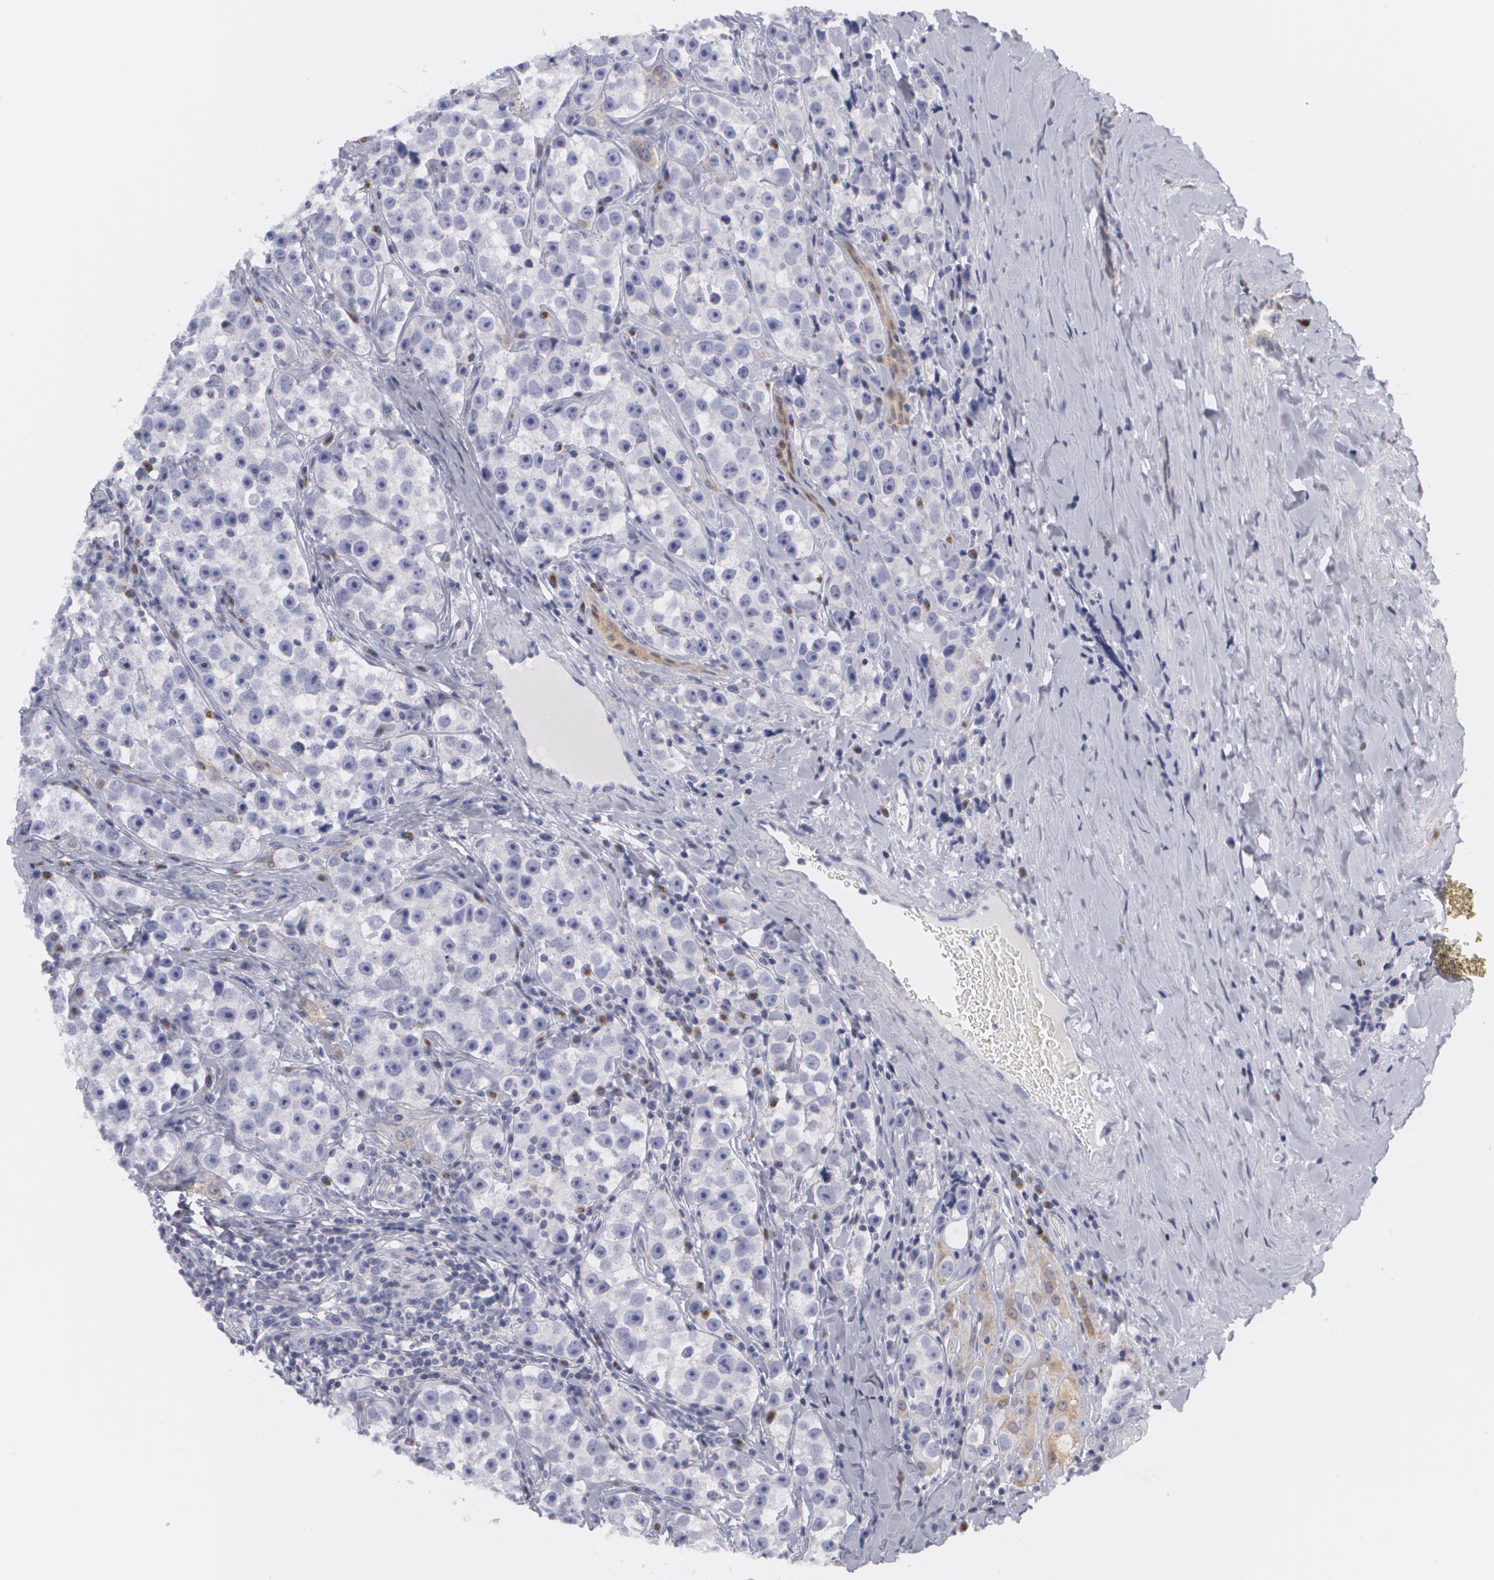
{"staining": {"intensity": "negative", "quantity": "none", "location": "none"}, "tissue": "testis cancer", "cell_type": "Tumor cells", "image_type": "cancer", "snomed": [{"axis": "morphology", "description": "Seminoma, NOS"}, {"axis": "topography", "description": "Testis"}], "caption": "An image of seminoma (testis) stained for a protein exhibits no brown staining in tumor cells.", "gene": "MBNL3", "patient": {"sex": "male", "age": 32}}